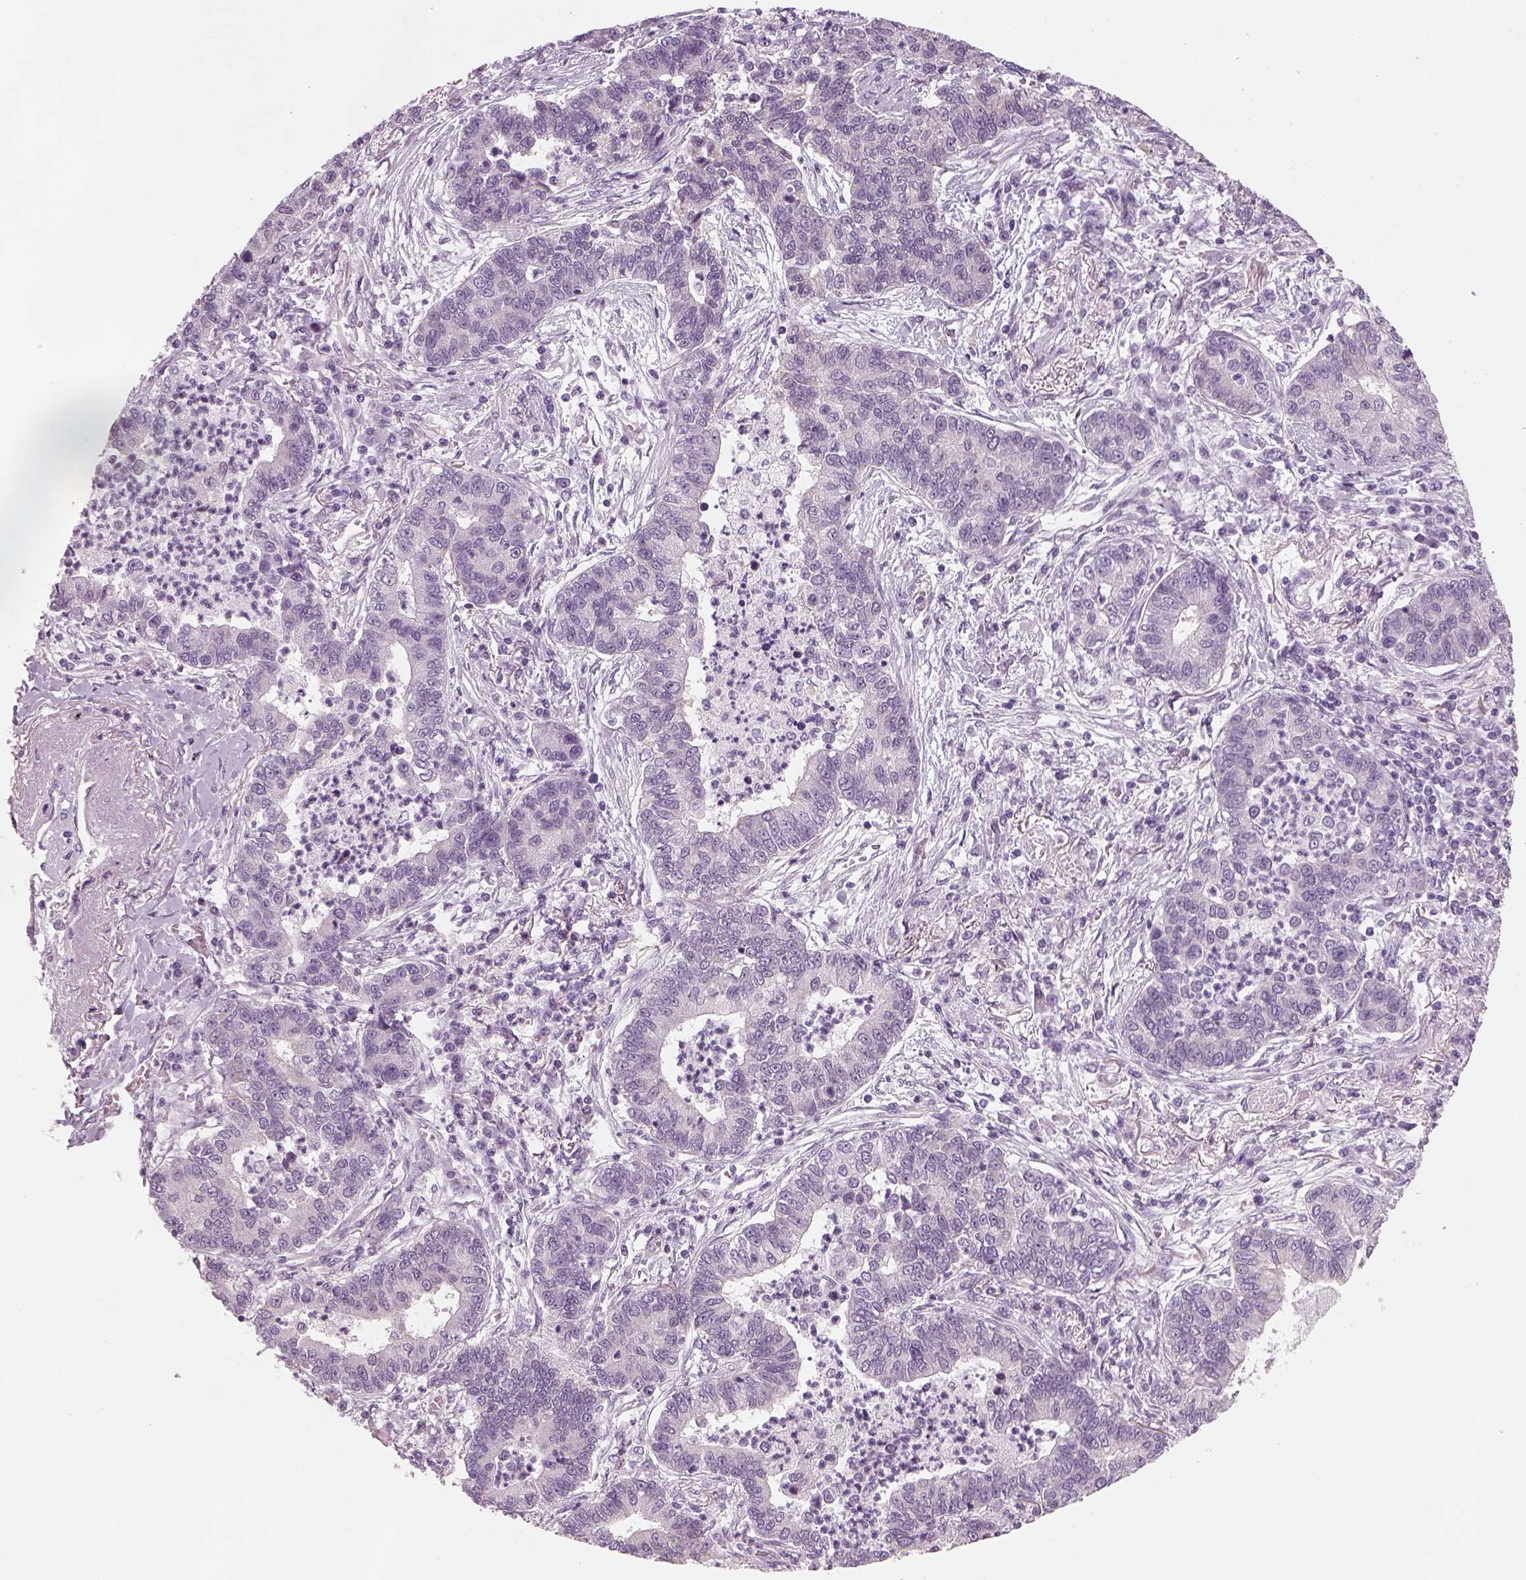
{"staining": {"intensity": "negative", "quantity": "none", "location": "none"}, "tissue": "lung cancer", "cell_type": "Tumor cells", "image_type": "cancer", "snomed": [{"axis": "morphology", "description": "Adenocarcinoma, NOS"}, {"axis": "topography", "description": "Lung"}], "caption": "There is no significant expression in tumor cells of adenocarcinoma (lung). (Stains: DAB (3,3'-diaminobenzidine) IHC with hematoxylin counter stain, Microscopy: brightfield microscopy at high magnification).", "gene": "KCNMB4", "patient": {"sex": "female", "age": 57}}